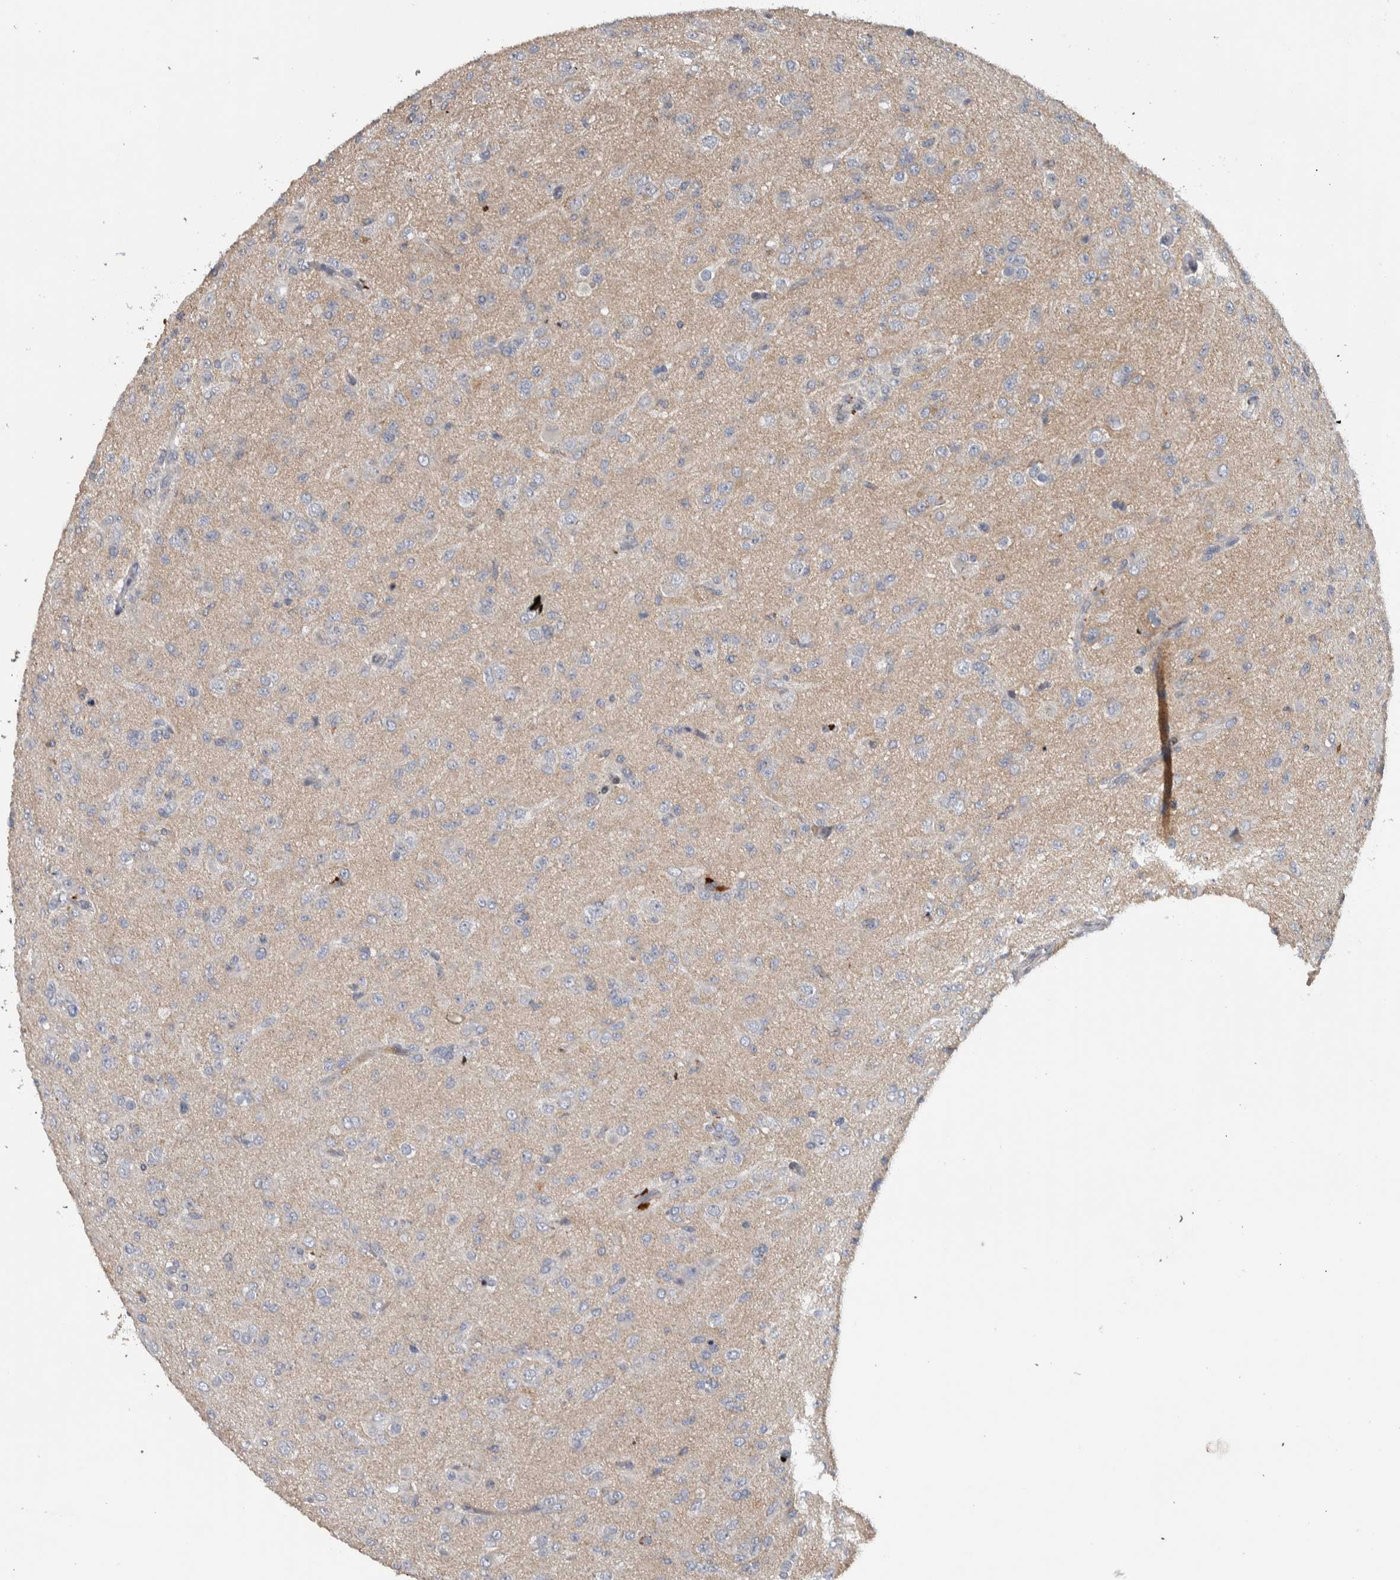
{"staining": {"intensity": "negative", "quantity": "none", "location": "none"}, "tissue": "glioma", "cell_type": "Tumor cells", "image_type": "cancer", "snomed": [{"axis": "morphology", "description": "Glioma, malignant, Low grade"}, {"axis": "topography", "description": "Brain"}], "caption": "Protein analysis of malignant low-grade glioma exhibits no significant positivity in tumor cells.", "gene": "FAM83G", "patient": {"sex": "male", "age": 65}}